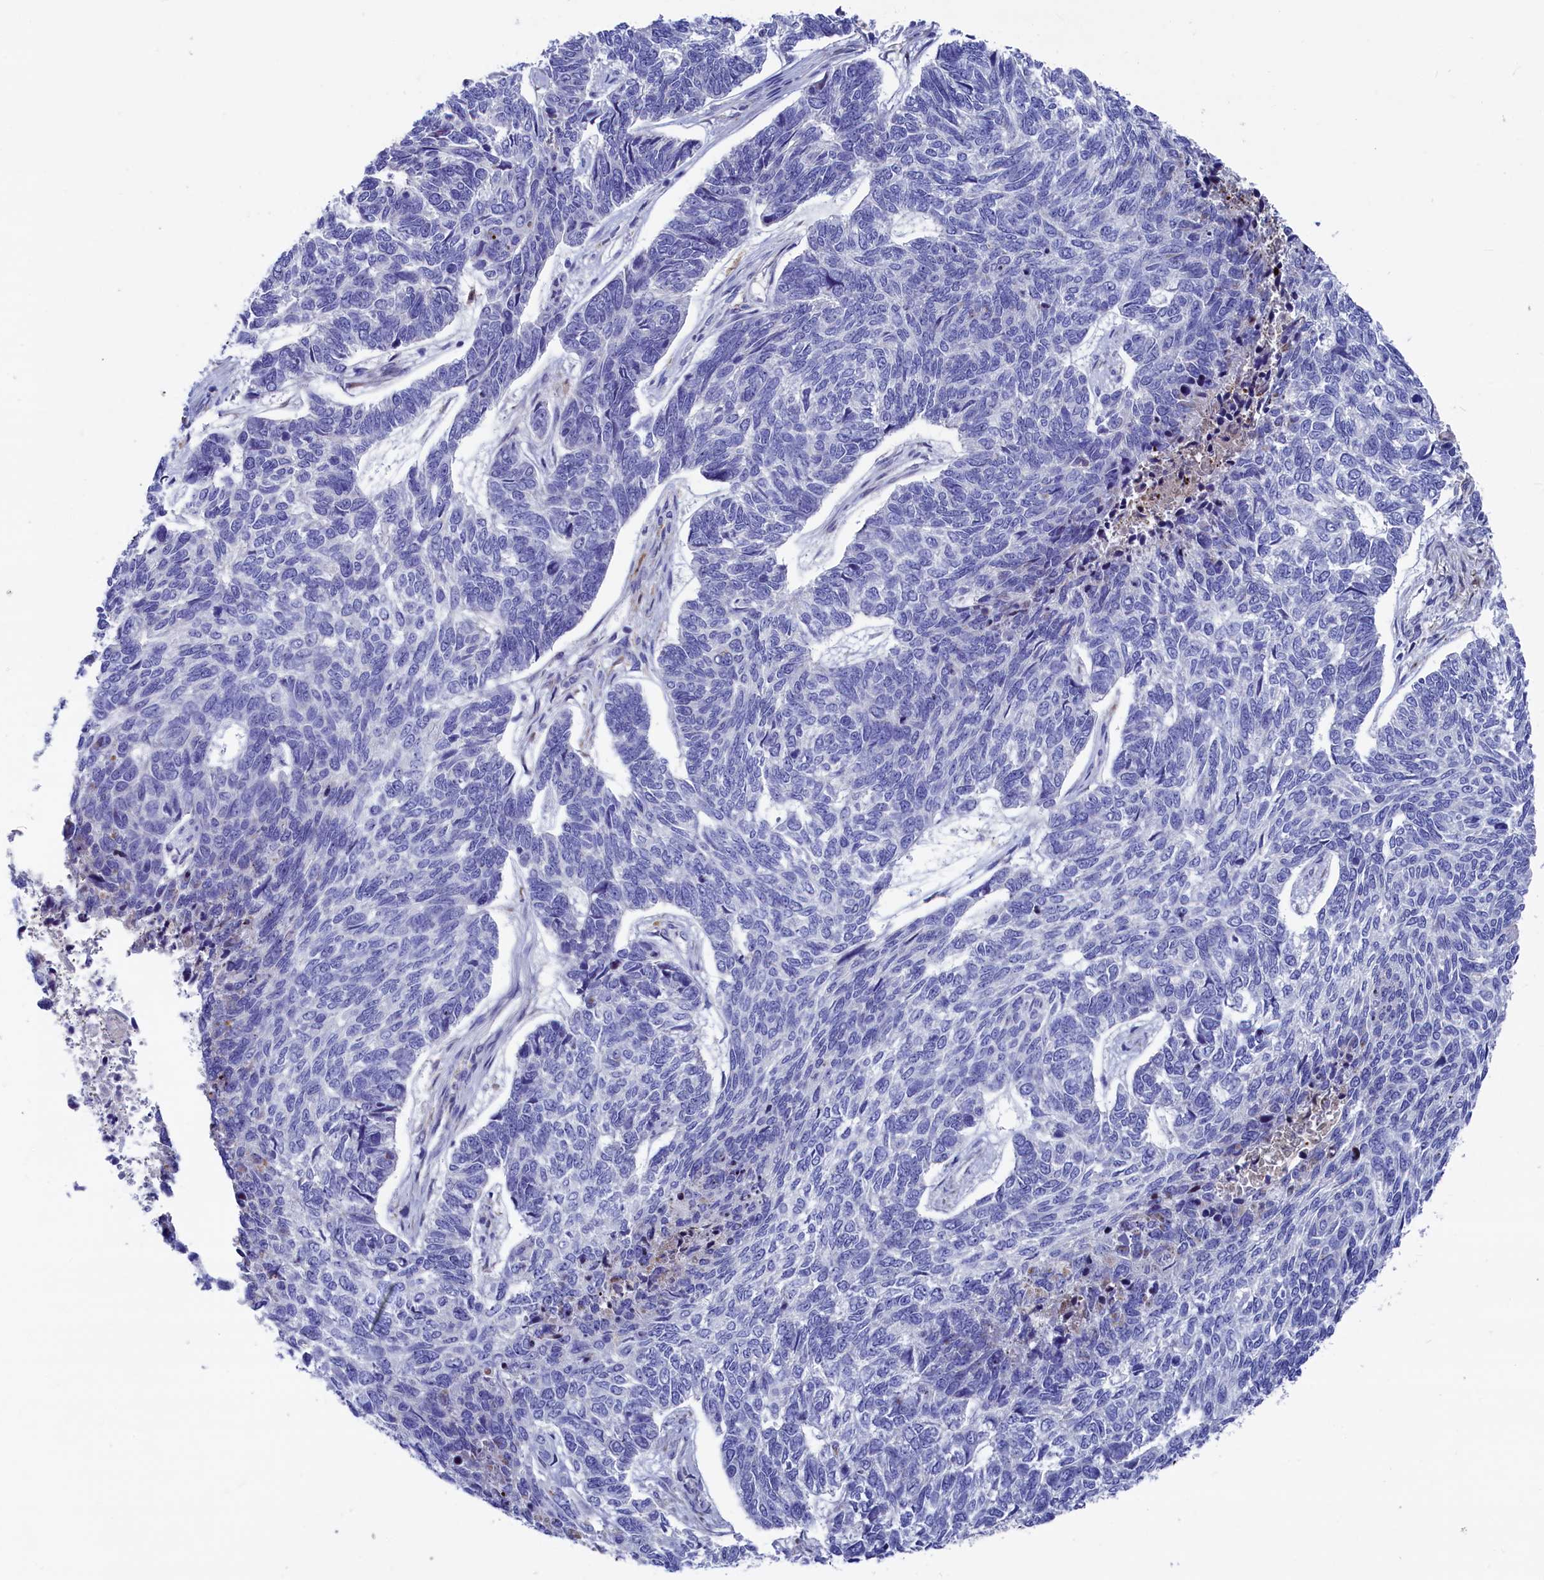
{"staining": {"intensity": "negative", "quantity": "none", "location": "none"}, "tissue": "skin cancer", "cell_type": "Tumor cells", "image_type": "cancer", "snomed": [{"axis": "morphology", "description": "Basal cell carcinoma"}, {"axis": "topography", "description": "Skin"}], "caption": "Human skin basal cell carcinoma stained for a protein using immunohistochemistry (IHC) reveals no expression in tumor cells.", "gene": "NUDT7", "patient": {"sex": "female", "age": 65}}